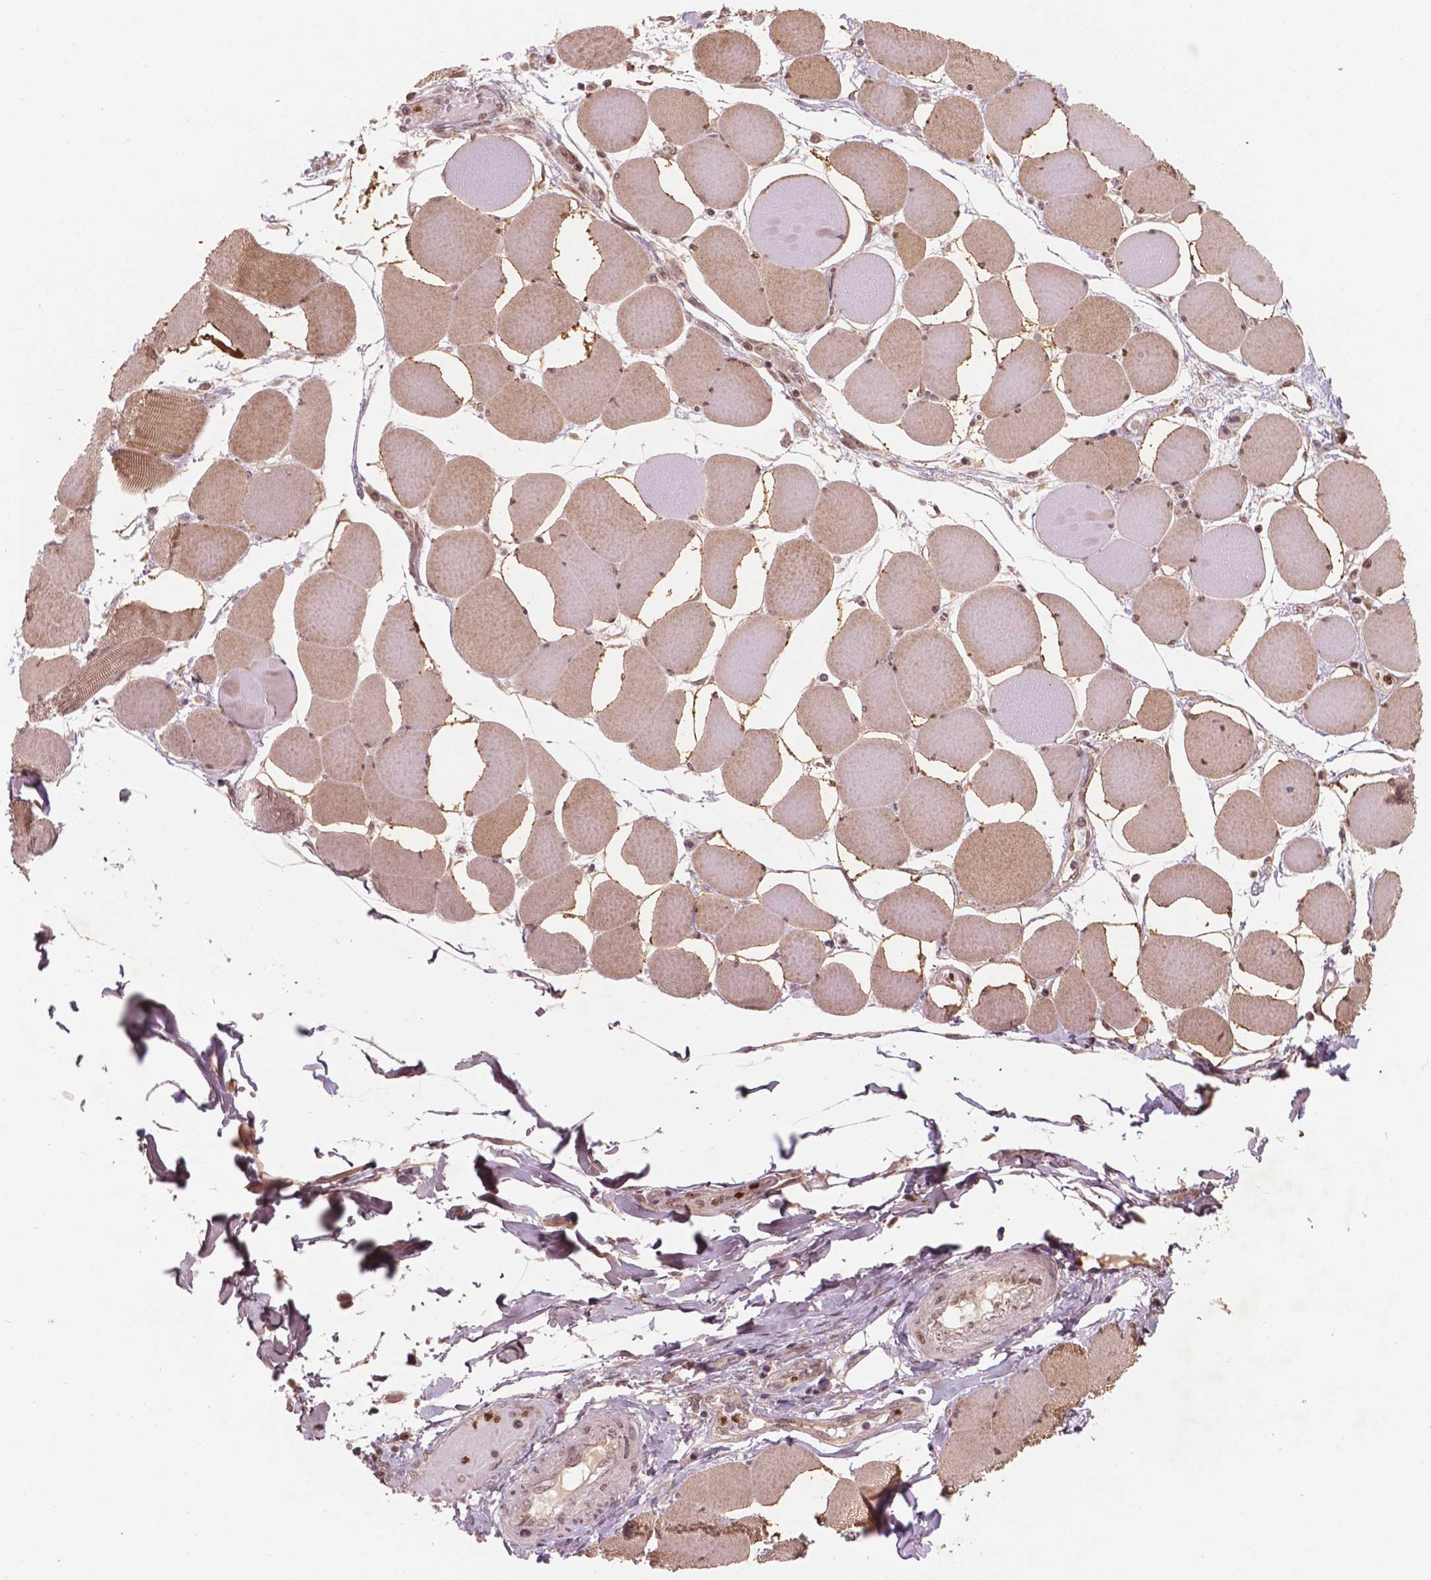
{"staining": {"intensity": "moderate", "quantity": ">75%", "location": "cytoplasmic/membranous"}, "tissue": "skeletal muscle", "cell_type": "Myocytes", "image_type": "normal", "snomed": [{"axis": "morphology", "description": "Normal tissue, NOS"}, {"axis": "topography", "description": "Skeletal muscle"}], "caption": "Protein expression by immunohistochemistry (IHC) shows moderate cytoplasmic/membranous positivity in about >75% of myocytes in unremarkable skeletal muscle. (Stains: DAB (3,3'-diaminobenzidine) in brown, nuclei in blue, Microscopy: brightfield microscopy at high magnification).", "gene": "NFAT5", "patient": {"sex": "female", "age": 75}}